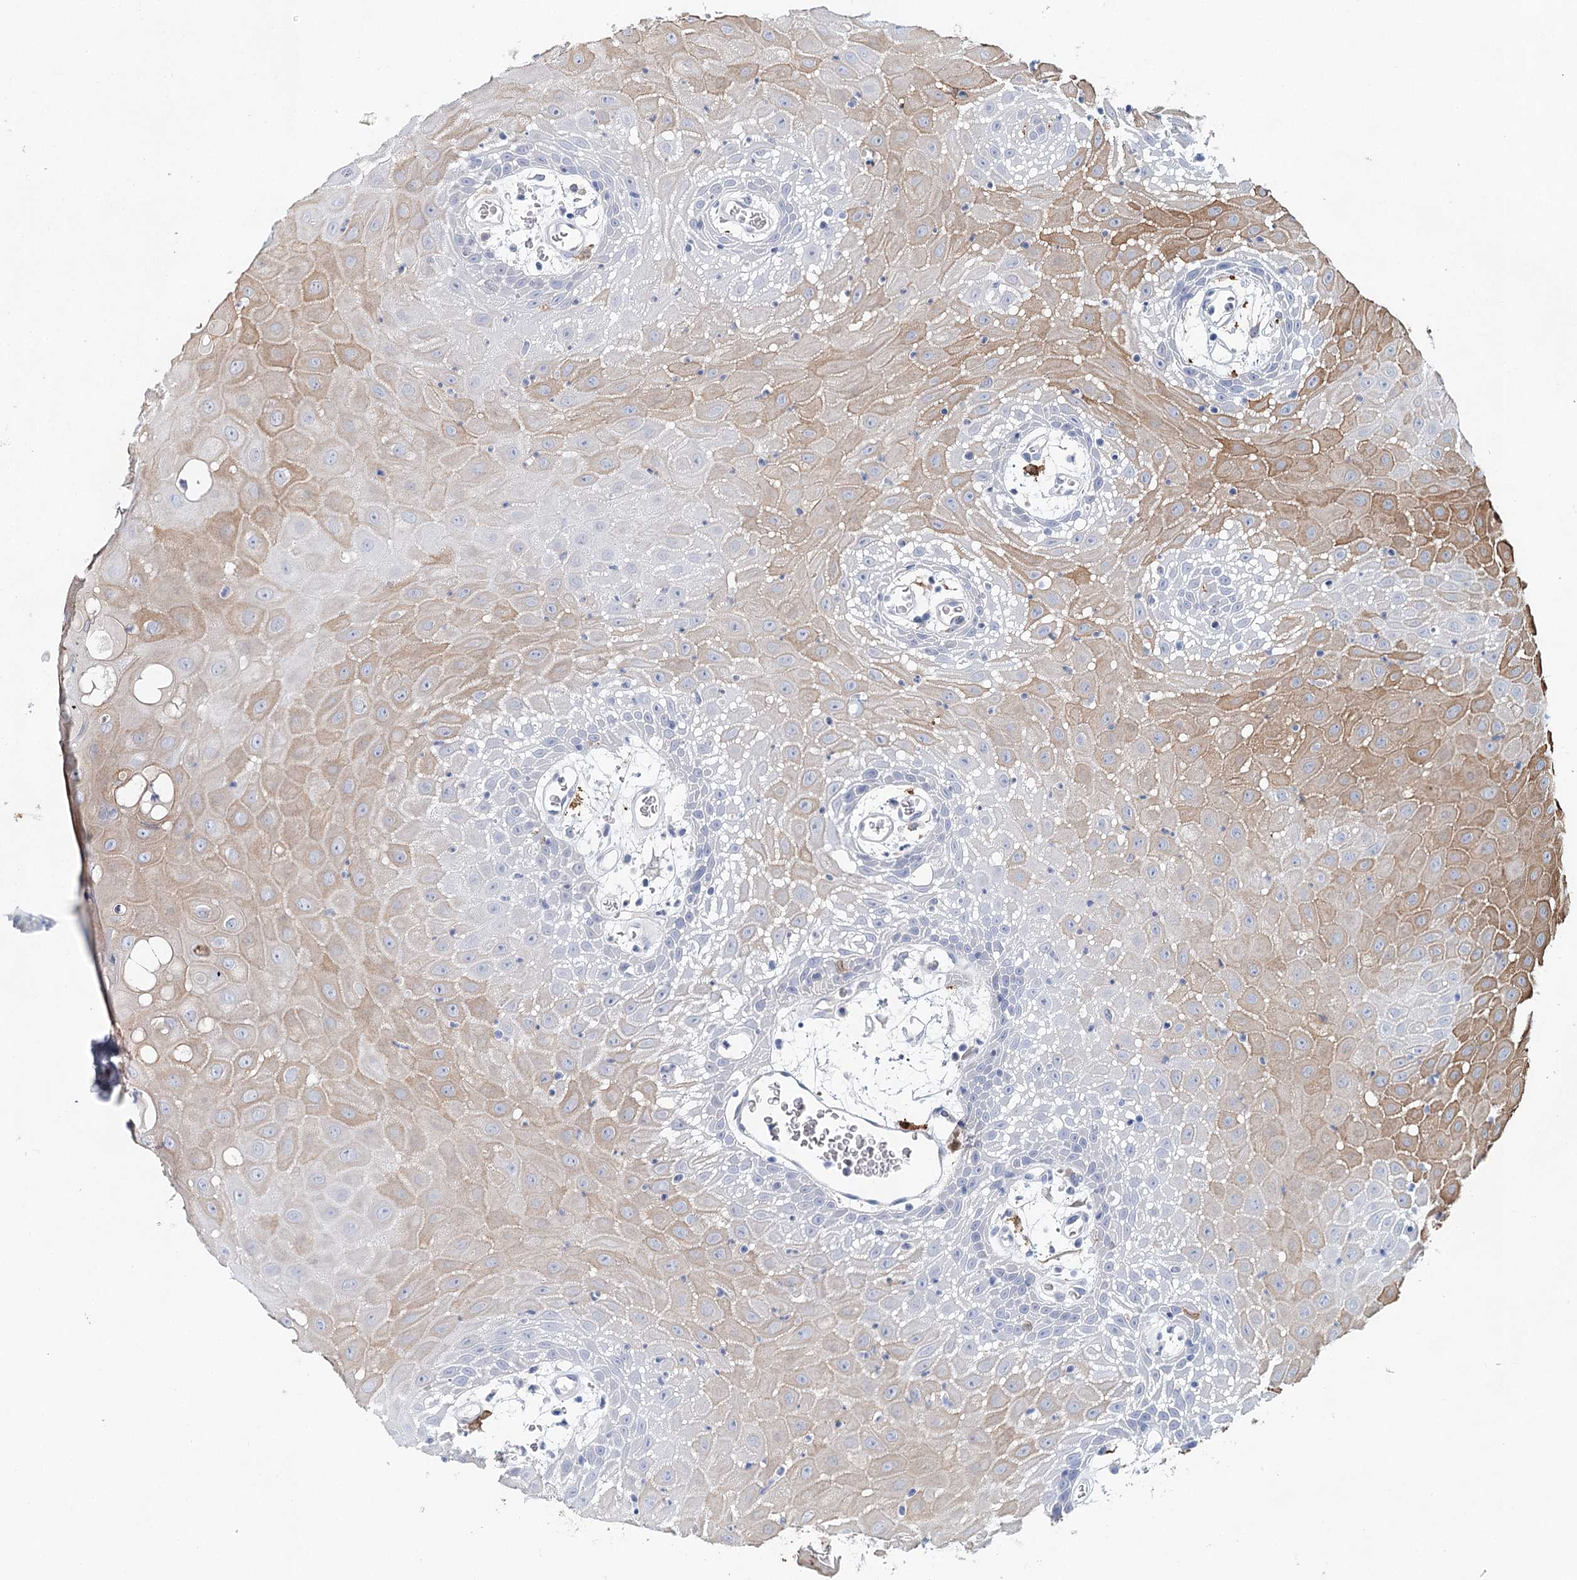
{"staining": {"intensity": "moderate", "quantity": "25%-75%", "location": "cytoplasmic/membranous"}, "tissue": "oral mucosa", "cell_type": "Squamous epithelial cells", "image_type": "normal", "snomed": [{"axis": "morphology", "description": "Normal tissue, NOS"}, {"axis": "topography", "description": "Skeletal muscle"}, {"axis": "topography", "description": "Oral tissue"}, {"axis": "topography", "description": "Salivary gland"}, {"axis": "topography", "description": "Peripheral nerve tissue"}], "caption": "Normal oral mucosa shows moderate cytoplasmic/membranous positivity in about 25%-75% of squamous epithelial cells Nuclei are stained in blue..", "gene": "SLC19A3", "patient": {"sex": "male", "age": 54}}